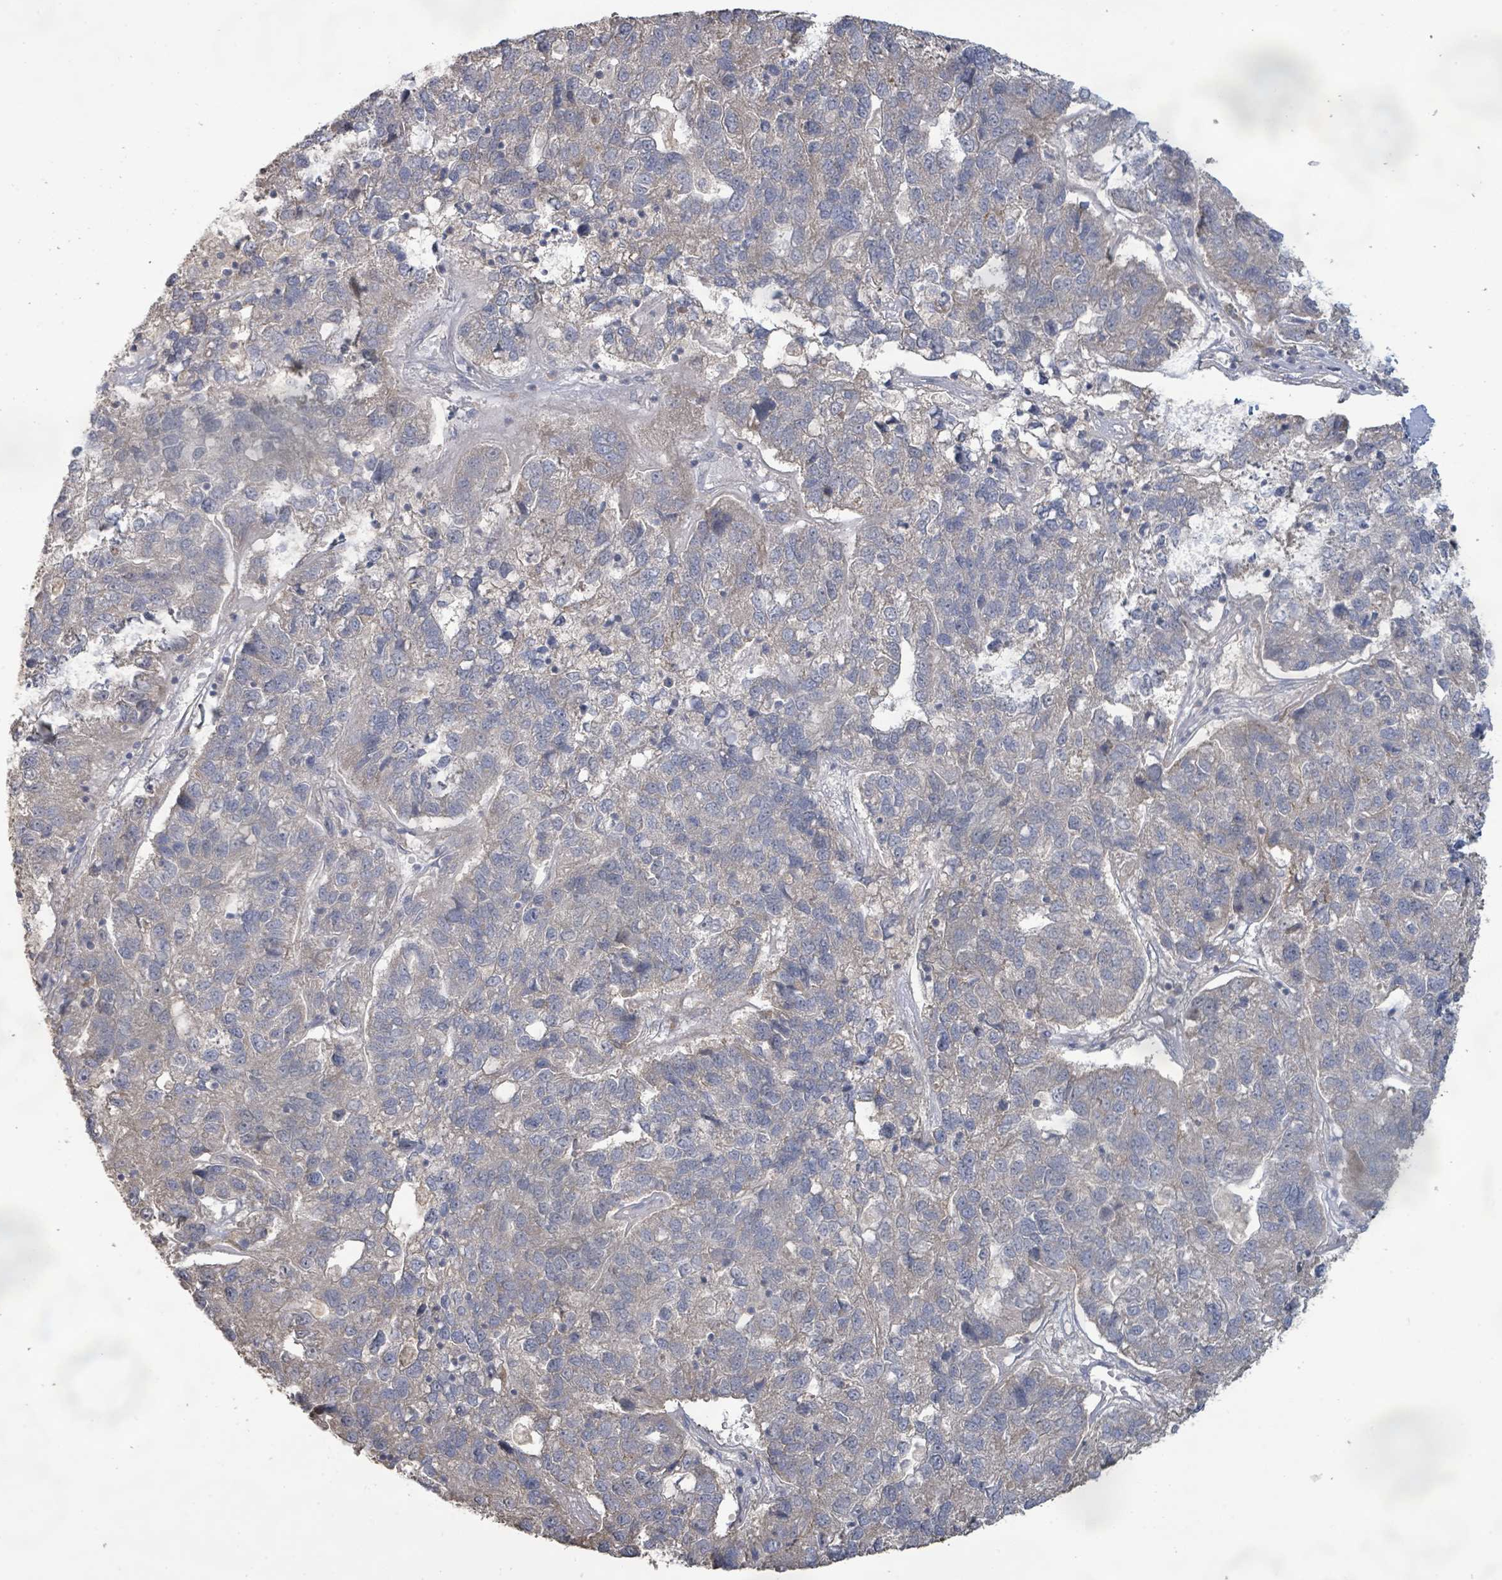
{"staining": {"intensity": "weak", "quantity": "<25%", "location": "cytoplasmic/membranous"}, "tissue": "pancreatic cancer", "cell_type": "Tumor cells", "image_type": "cancer", "snomed": [{"axis": "morphology", "description": "Adenocarcinoma, NOS"}, {"axis": "topography", "description": "Pancreas"}], "caption": "This is an IHC photomicrograph of pancreatic cancer. There is no expression in tumor cells.", "gene": "KCNS2", "patient": {"sex": "female", "age": 61}}